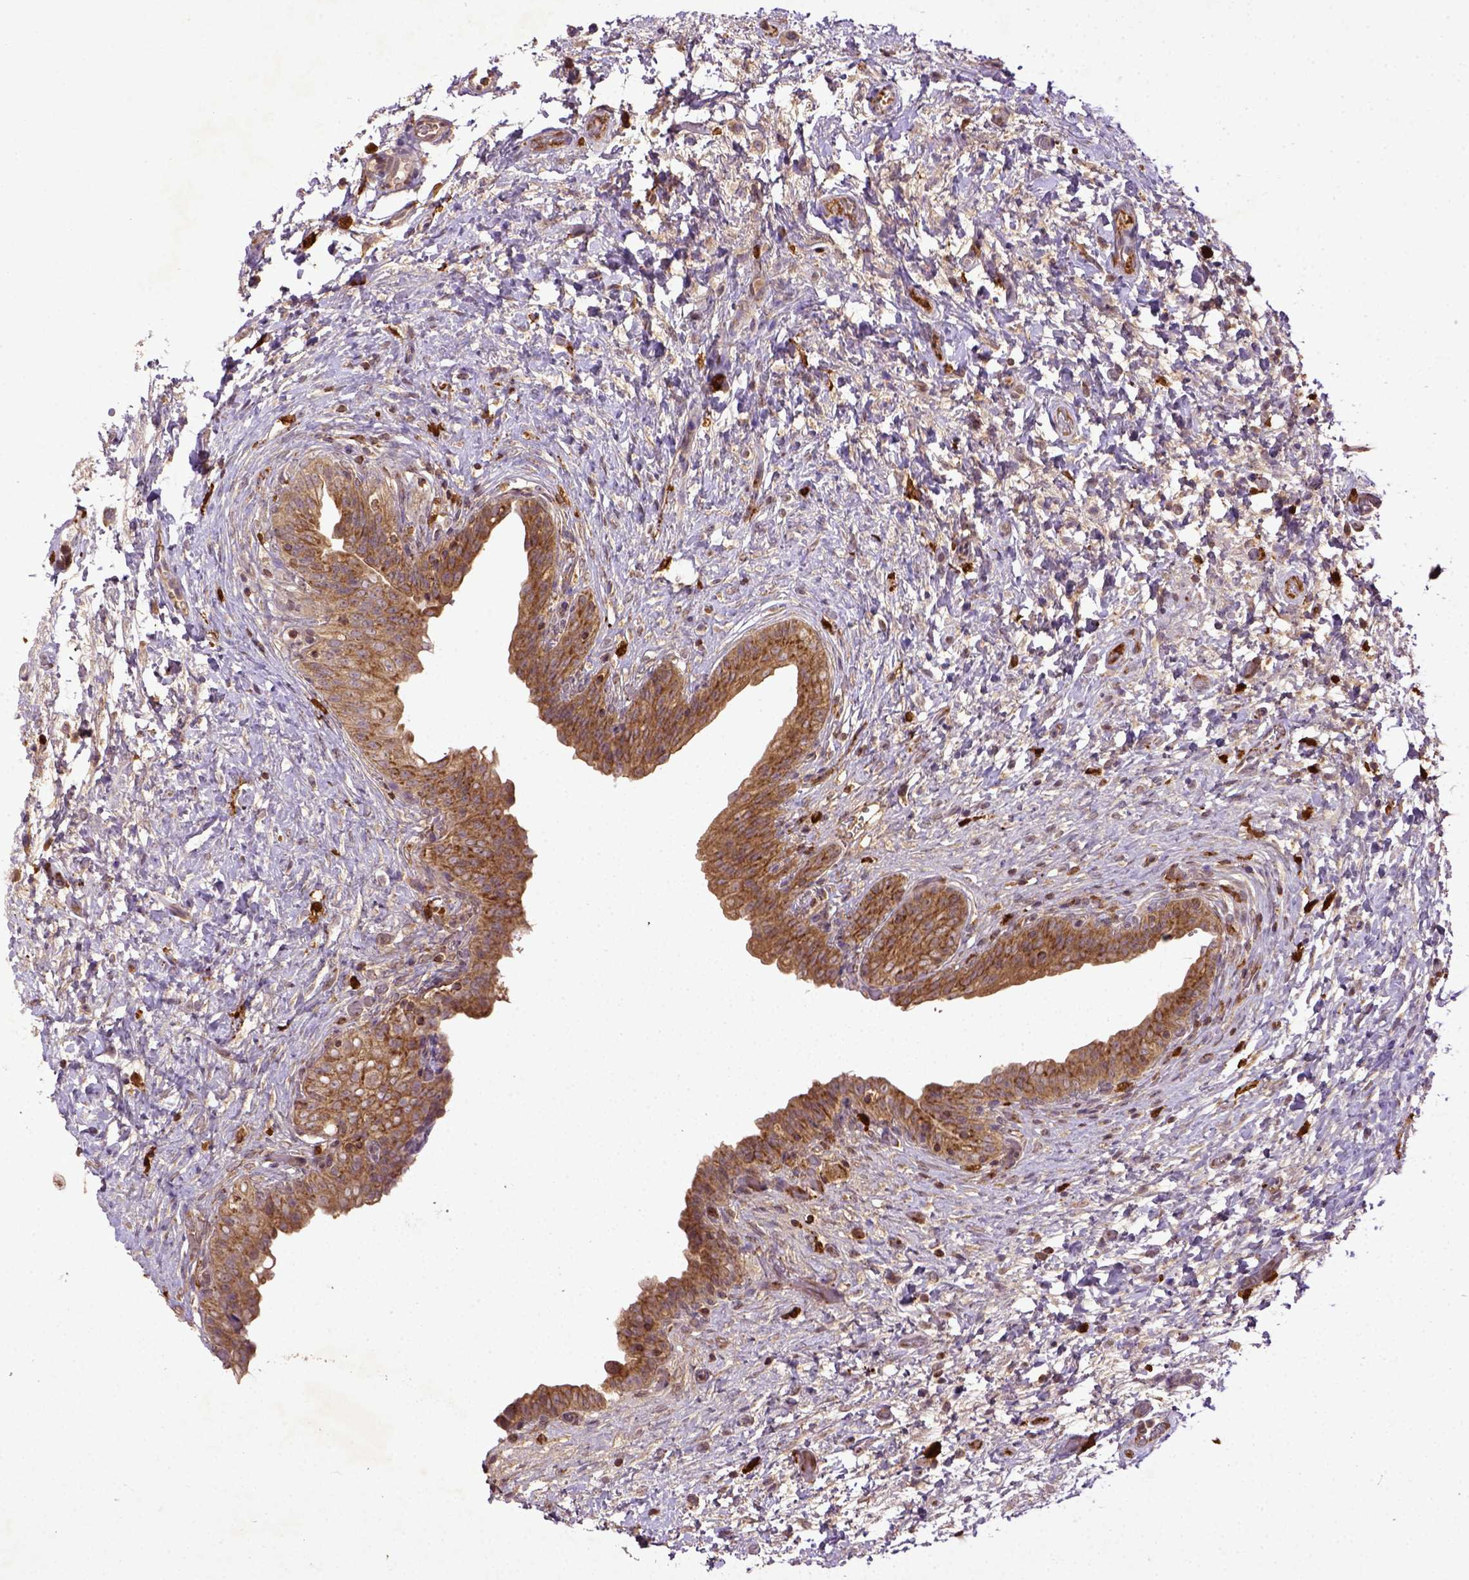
{"staining": {"intensity": "moderate", "quantity": ">75%", "location": "cytoplasmic/membranous"}, "tissue": "urinary bladder", "cell_type": "Urothelial cells", "image_type": "normal", "snomed": [{"axis": "morphology", "description": "Normal tissue, NOS"}, {"axis": "topography", "description": "Urinary bladder"}], "caption": "IHC of benign urinary bladder shows medium levels of moderate cytoplasmic/membranous positivity in about >75% of urothelial cells. Nuclei are stained in blue.", "gene": "MT", "patient": {"sex": "male", "age": 69}}